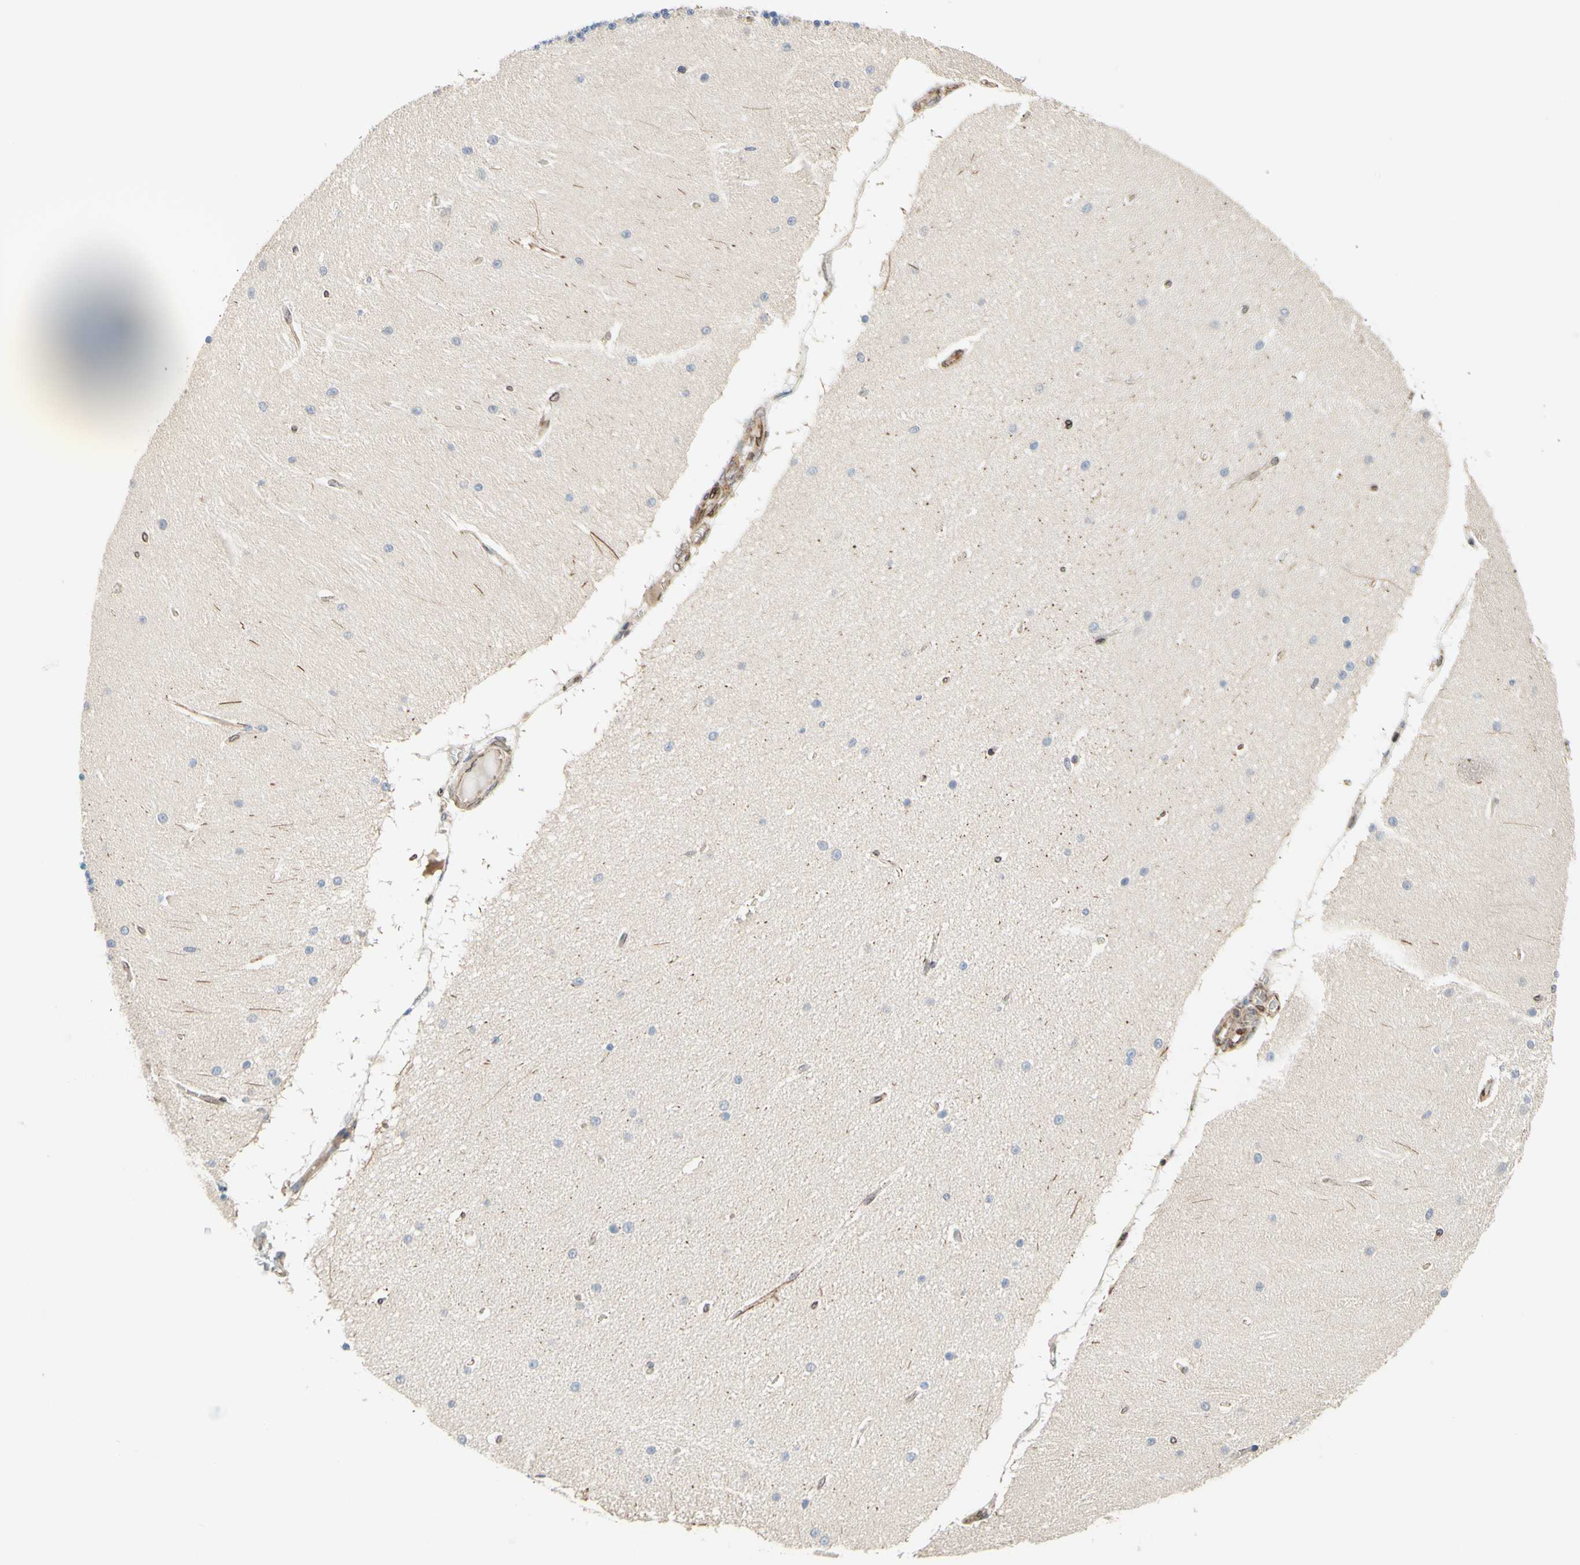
{"staining": {"intensity": "weak", "quantity": "<25%", "location": "cytoplasmic/membranous"}, "tissue": "cerebellum", "cell_type": "Cells in granular layer", "image_type": "normal", "snomed": [{"axis": "morphology", "description": "Normal tissue, NOS"}, {"axis": "topography", "description": "Cerebellum"}], "caption": "Immunohistochemistry (IHC) photomicrograph of normal human cerebellum stained for a protein (brown), which shows no staining in cells in granular layer. Brightfield microscopy of IHC stained with DAB (3,3'-diaminobenzidine) (brown) and hematoxylin (blue), captured at high magnification.", "gene": "TRAF2", "patient": {"sex": "female", "age": 54}}